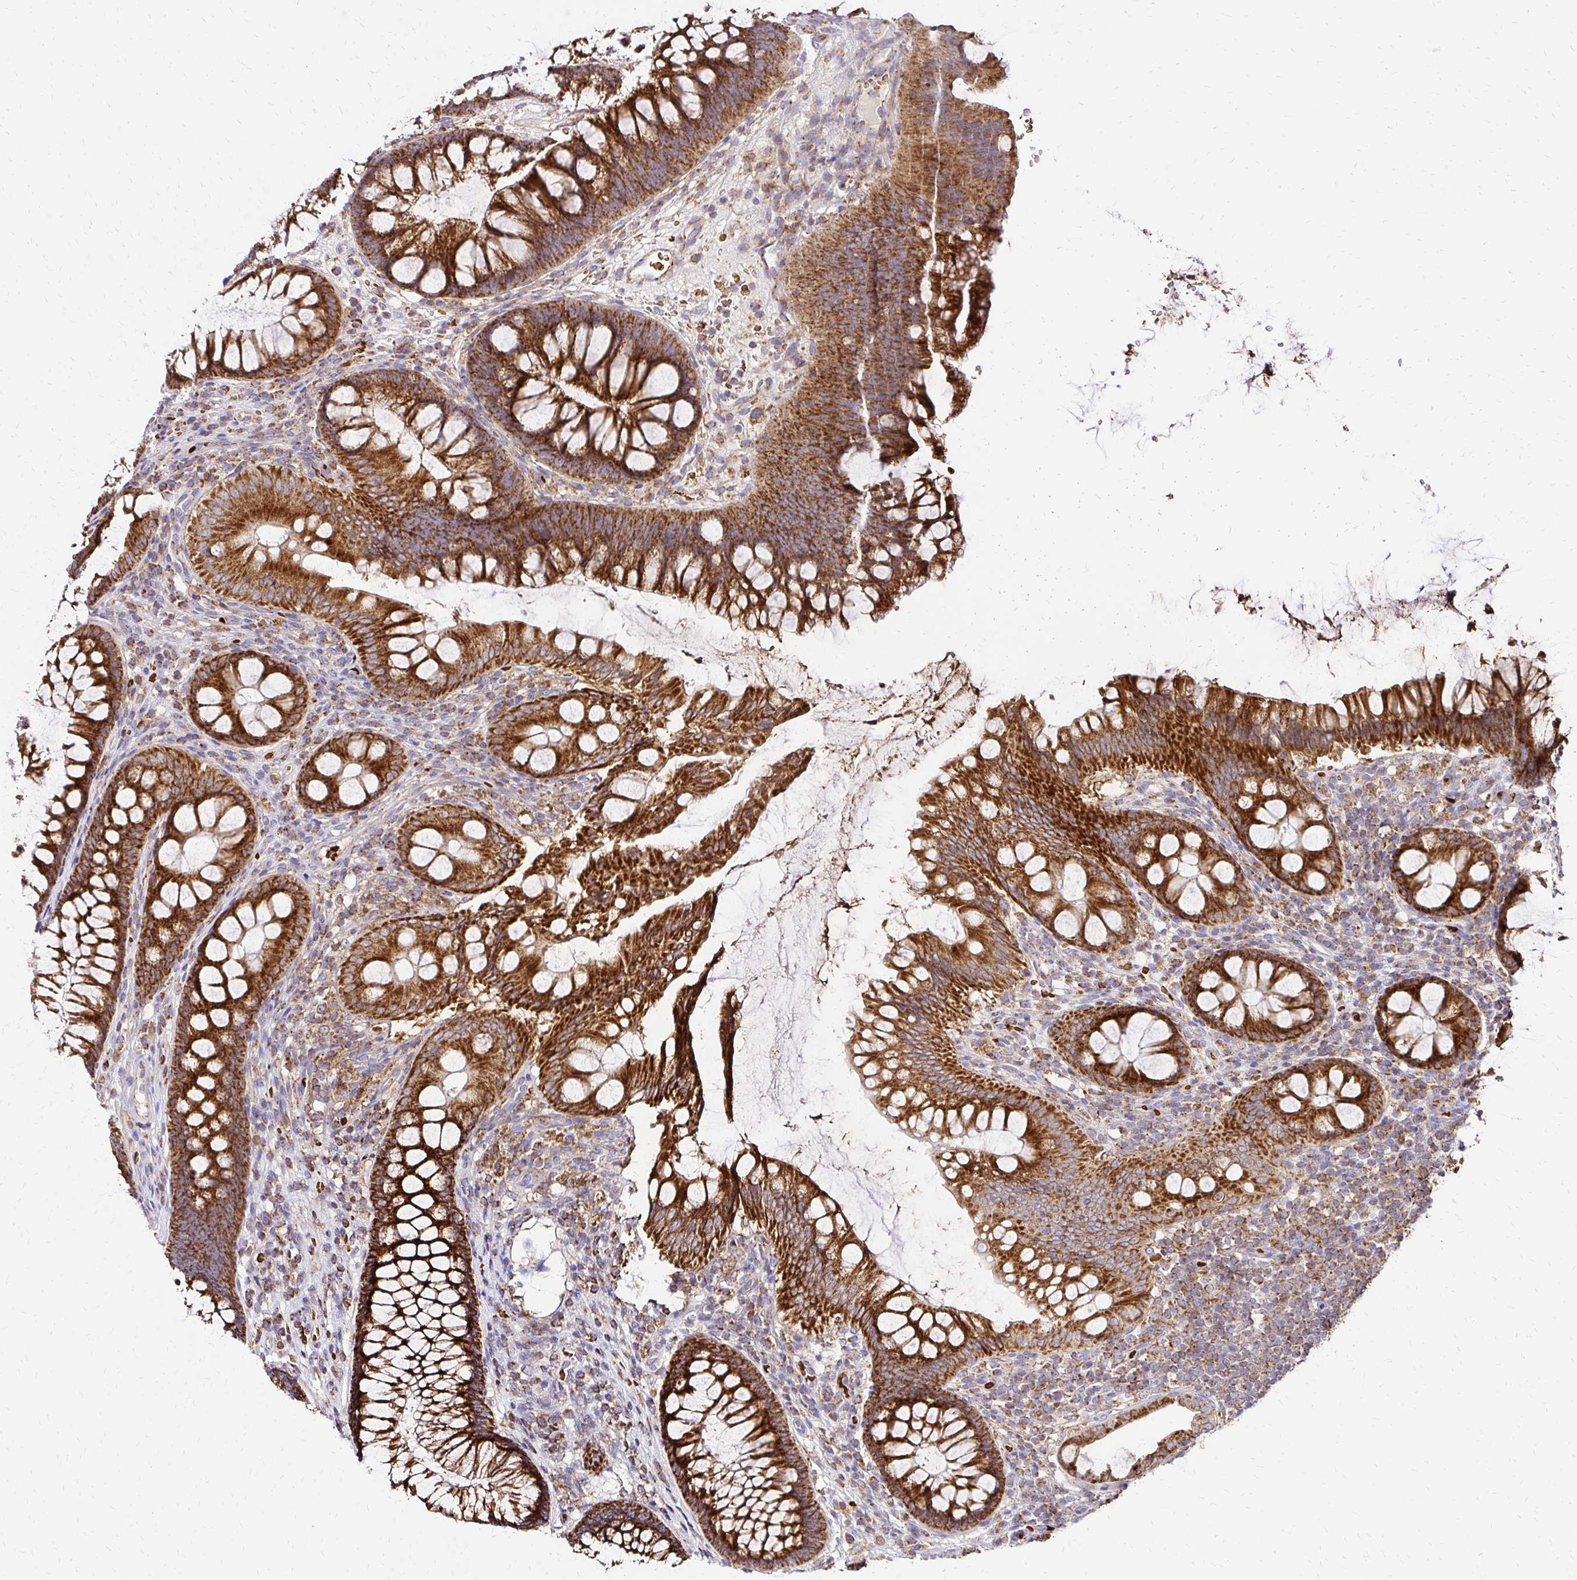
{"staining": {"intensity": "moderate", "quantity": "25%-75%", "location": "cytoplasmic/membranous"}, "tissue": "colon", "cell_type": "Endothelial cells", "image_type": "normal", "snomed": [{"axis": "morphology", "description": "Normal tissue, NOS"}, {"axis": "morphology", "description": "Adenoma, NOS"}, {"axis": "topography", "description": "Soft tissue"}, {"axis": "topography", "description": "Colon"}], "caption": "Brown immunohistochemical staining in unremarkable colon reveals moderate cytoplasmic/membranous expression in about 25%-75% of endothelial cells.", "gene": "MRPL13", "patient": {"sex": "male", "age": 47}}